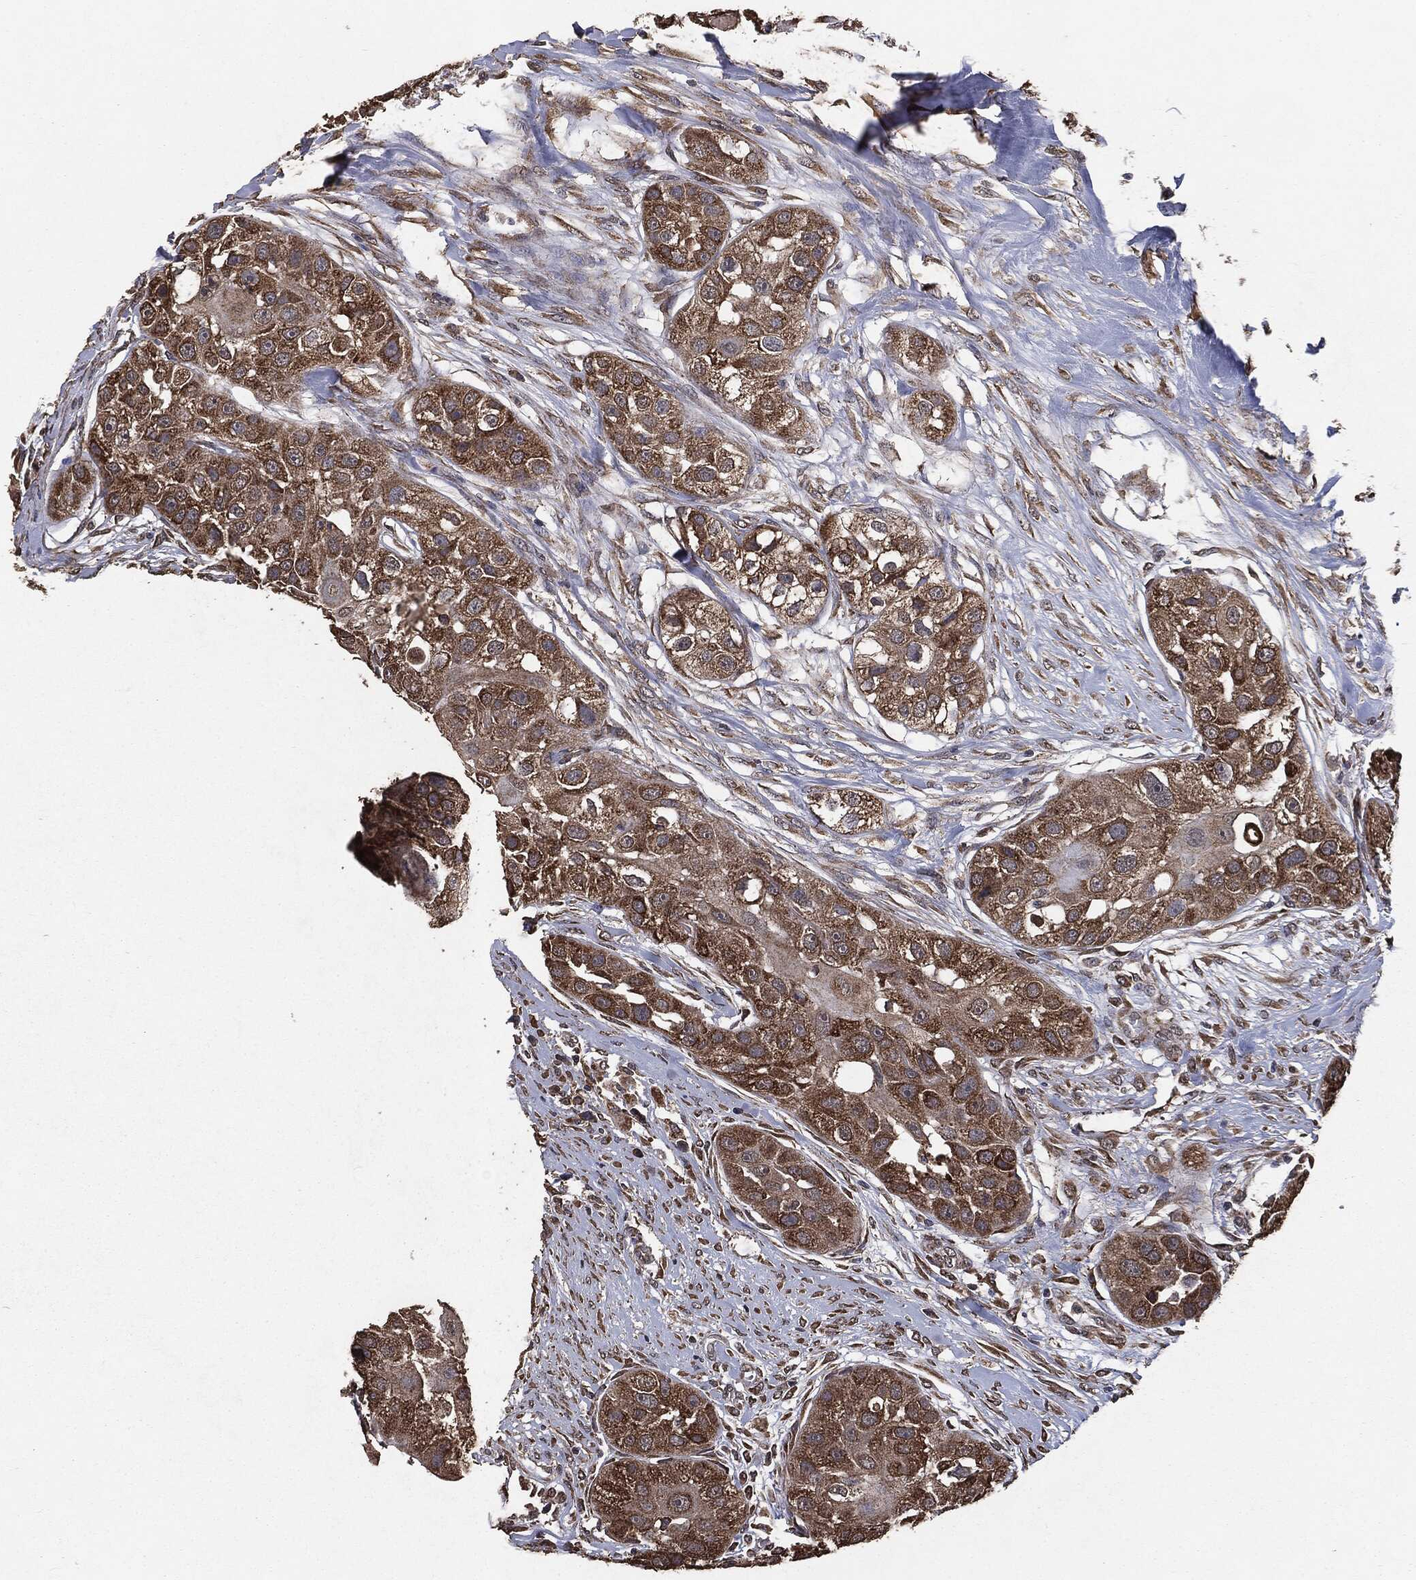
{"staining": {"intensity": "strong", "quantity": ">75%", "location": "cytoplasmic/membranous"}, "tissue": "head and neck cancer", "cell_type": "Tumor cells", "image_type": "cancer", "snomed": [{"axis": "morphology", "description": "Normal tissue, NOS"}, {"axis": "morphology", "description": "Squamous cell carcinoma, NOS"}, {"axis": "topography", "description": "Skeletal muscle"}, {"axis": "topography", "description": "Head-Neck"}], "caption": "DAB immunohistochemical staining of head and neck cancer (squamous cell carcinoma) exhibits strong cytoplasmic/membranous protein positivity in approximately >75% of tumor cells. (brown staining indicates protein expression, while blue staining denotes nuclei).", "gene": "MTOR", "patient": {"sex": "male", "age": 51}}